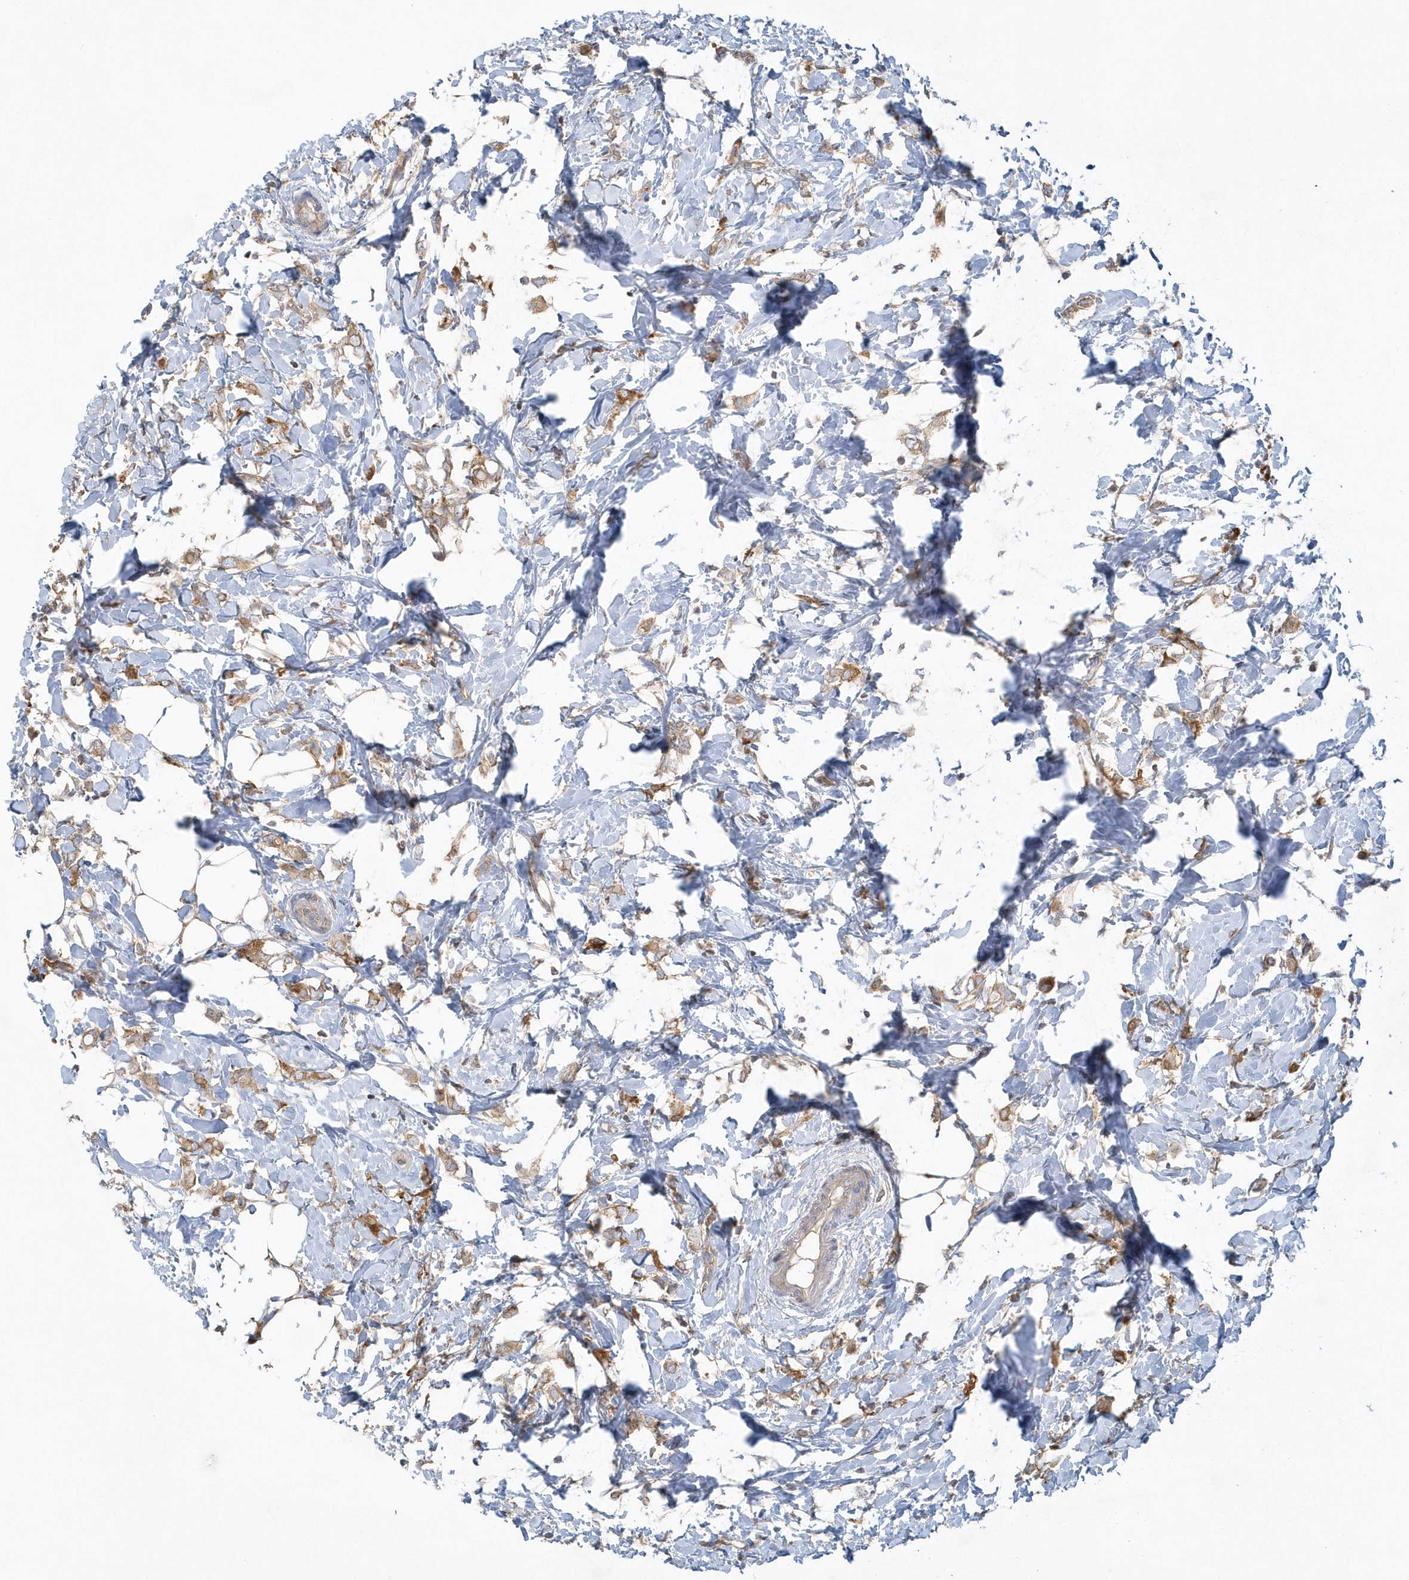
{"staining": {"intensity": "moderate", "quantity": "25%-75%", "location": "cytoplasmic/membranous"}, "tissue": "breast cancer", "cell_type": "Tumor cells", "image_type": "cancer", "snomed": [{"axis": "morphology", "description": "Normal tissue, NOS"}, {"axis": "morphology", "description": "Lobular carcinoma"}, {"axis": "topography", "description": "Breast"}], "caption": "Breast lobular carcinoma was stained to show a protein in brown. There is medium levels of moderate cytoplasmic/membranous staining in about 25%-75% of tumor cells. The staining was performed using DAB (3,3'-diaminobenzidine) to visualize the protein expression in brown, while the nuclei were stained in blue with hematoxylin (Magnification: 20x).", "gene": "CNOT10", "patient": {"sex": "female", "age": 47}}